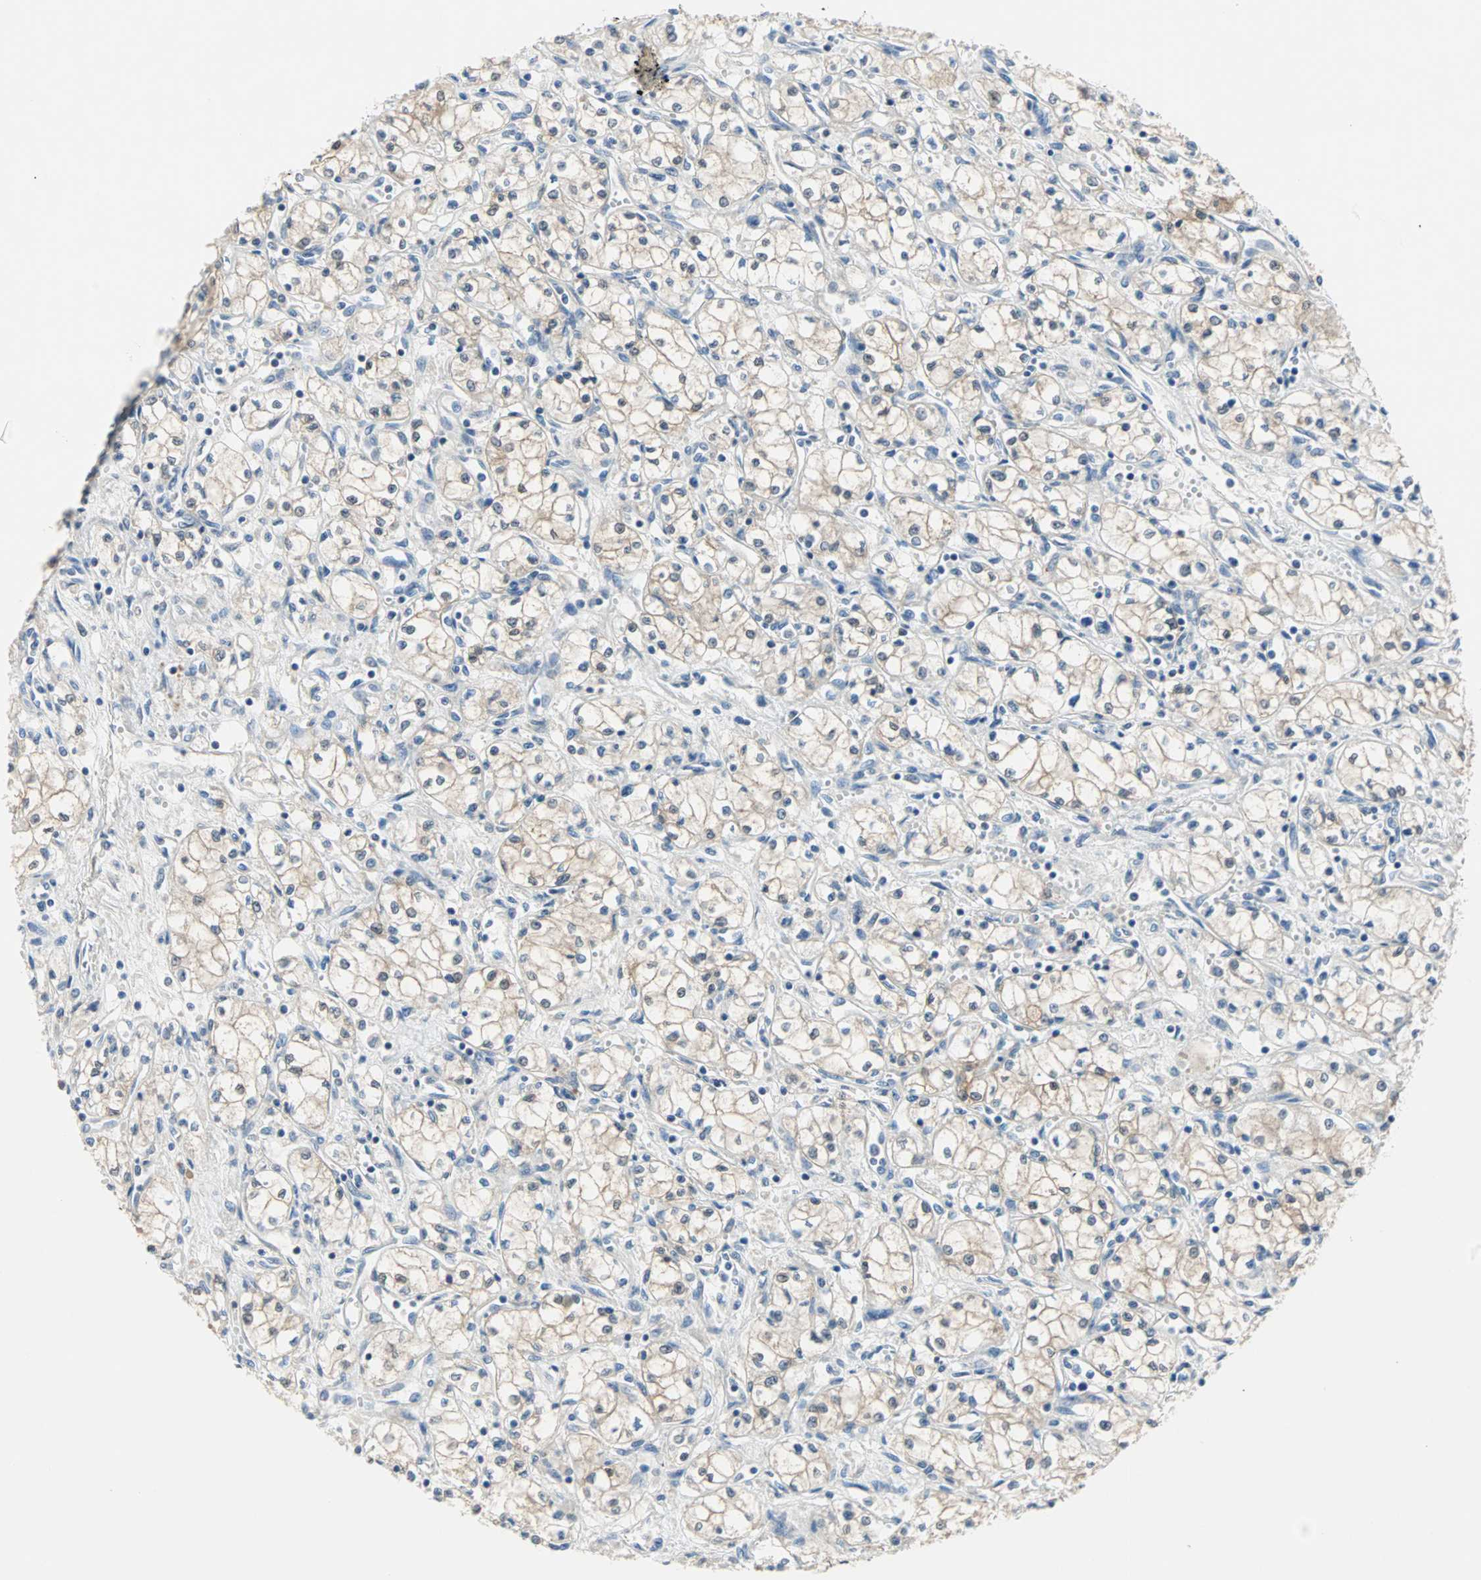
{"staining": {"intensity": "weak", "quantity": "25%-75%", "location": "cytoplasmic/membranous"}, "tissue": "renal cancer", "cell_type": "Tumor cells", "image_type": "cancer", "snomed": [{"axis": "morphology", "description": "Normal tissue, NOS"}, {"axis": "morphology", "description": "Adenocarcinoma, NOS"}, {"axis": "topography", "description": "Kidney"}], "caption": "Immunohistochemical staining of human renal adenocarcinoma exhibits weak cytoplasmic/membranous protein staining in about 25%-75% of tumor cells.", "gene": "MPI", "patient": {"sex": "male", "age": 59}}